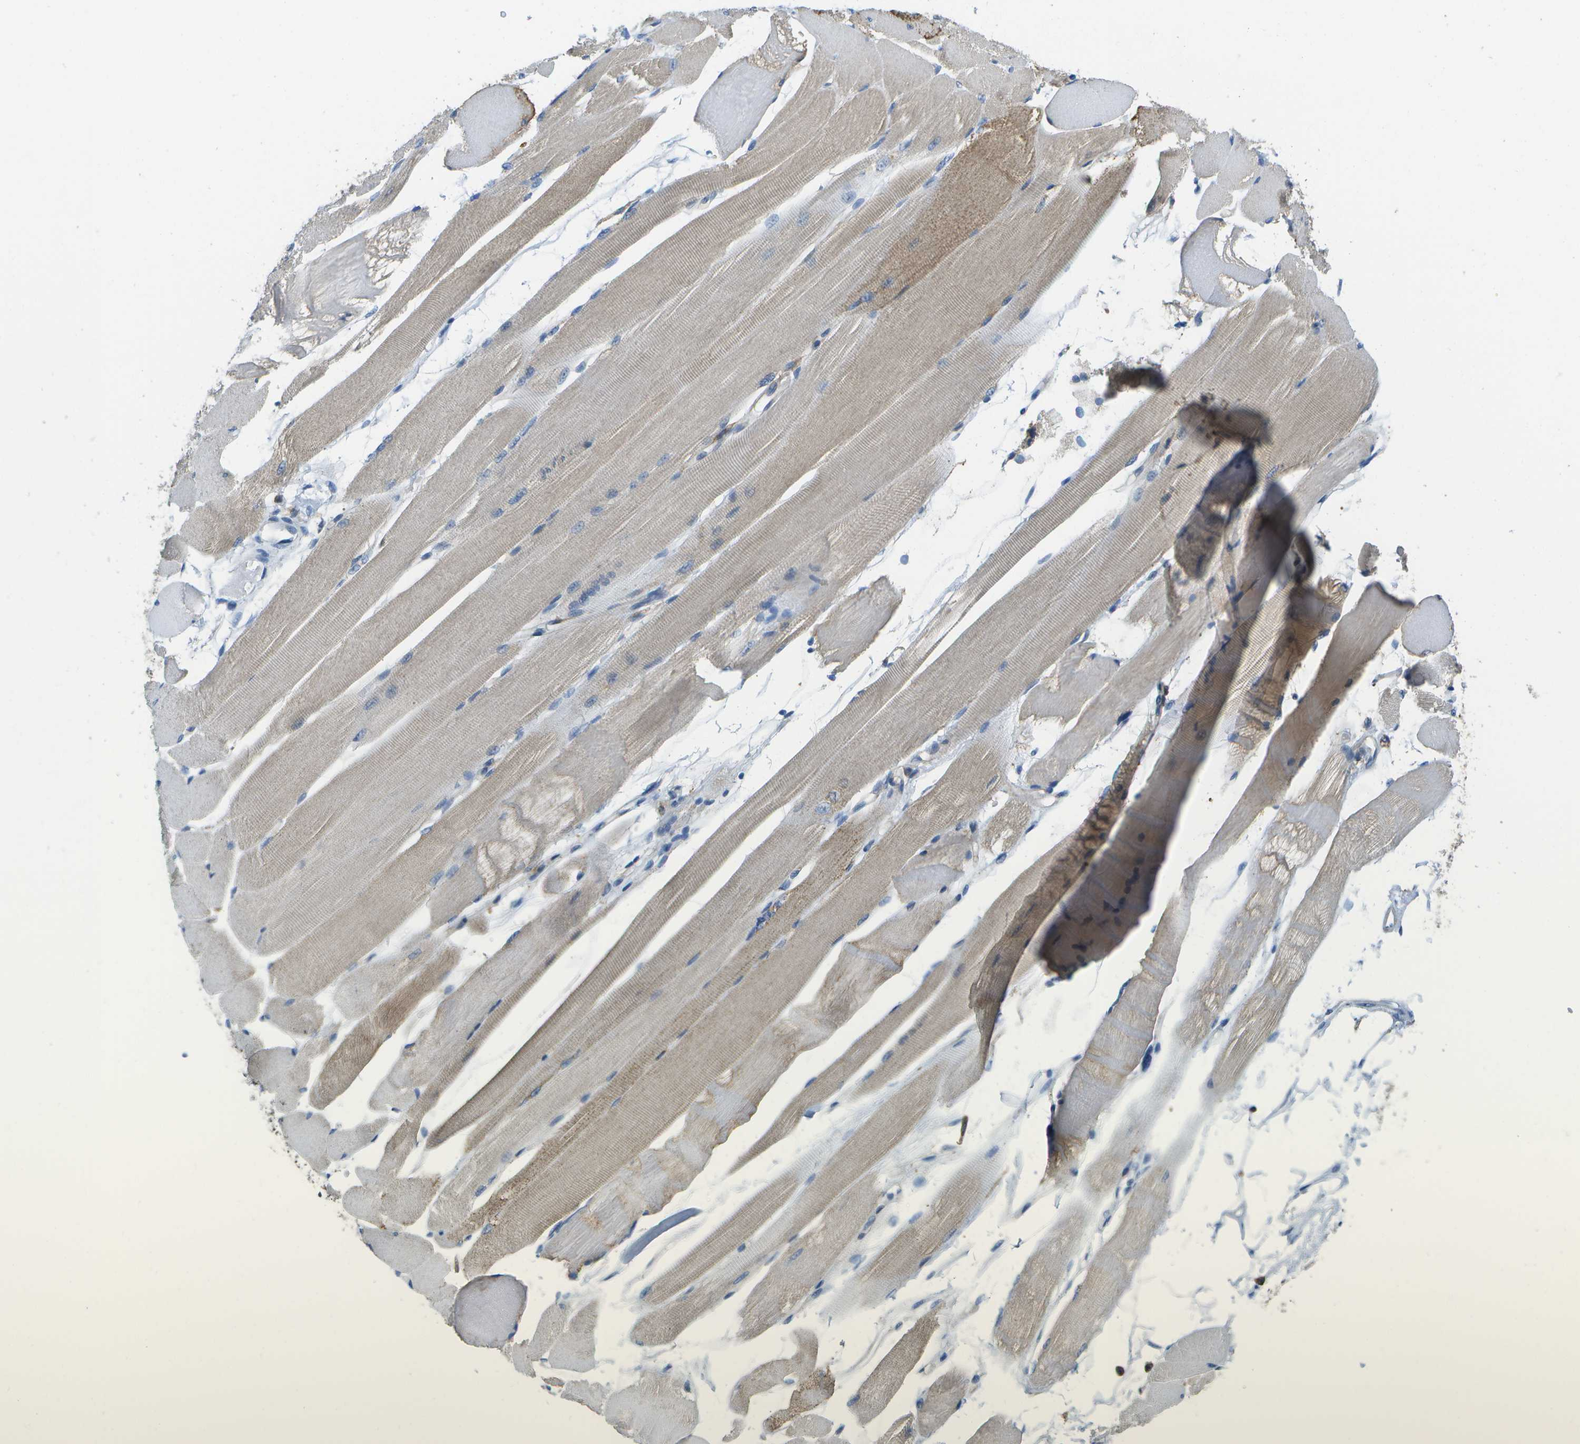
{"staining": {"intensity": "weak", "quantity": "25%-75%", "location": "cytoplasmic/membranous"}, "tissue": "skeletal muscle", "cell_type": "Myocytes", "image_type": "normal", "snomed": [{"axis": "morphology", "description": "Normal tissue, NOS"}, {"axis": "topography", "description": "Skeletal muscle"}, {"axis": "topography", "description": "Peripheral nerve tissue"}], "caption": "An IHC micrograph of normal tissue is shown. Protein staining in brown labels weak cytoplasmic/membranous positivity in skeletal muscle within myocytes. (Brightfield microscopy of DAB IHC at high magnification).", "gene": "RCSD1", "patient": {"sex": "female", "age": 84}}